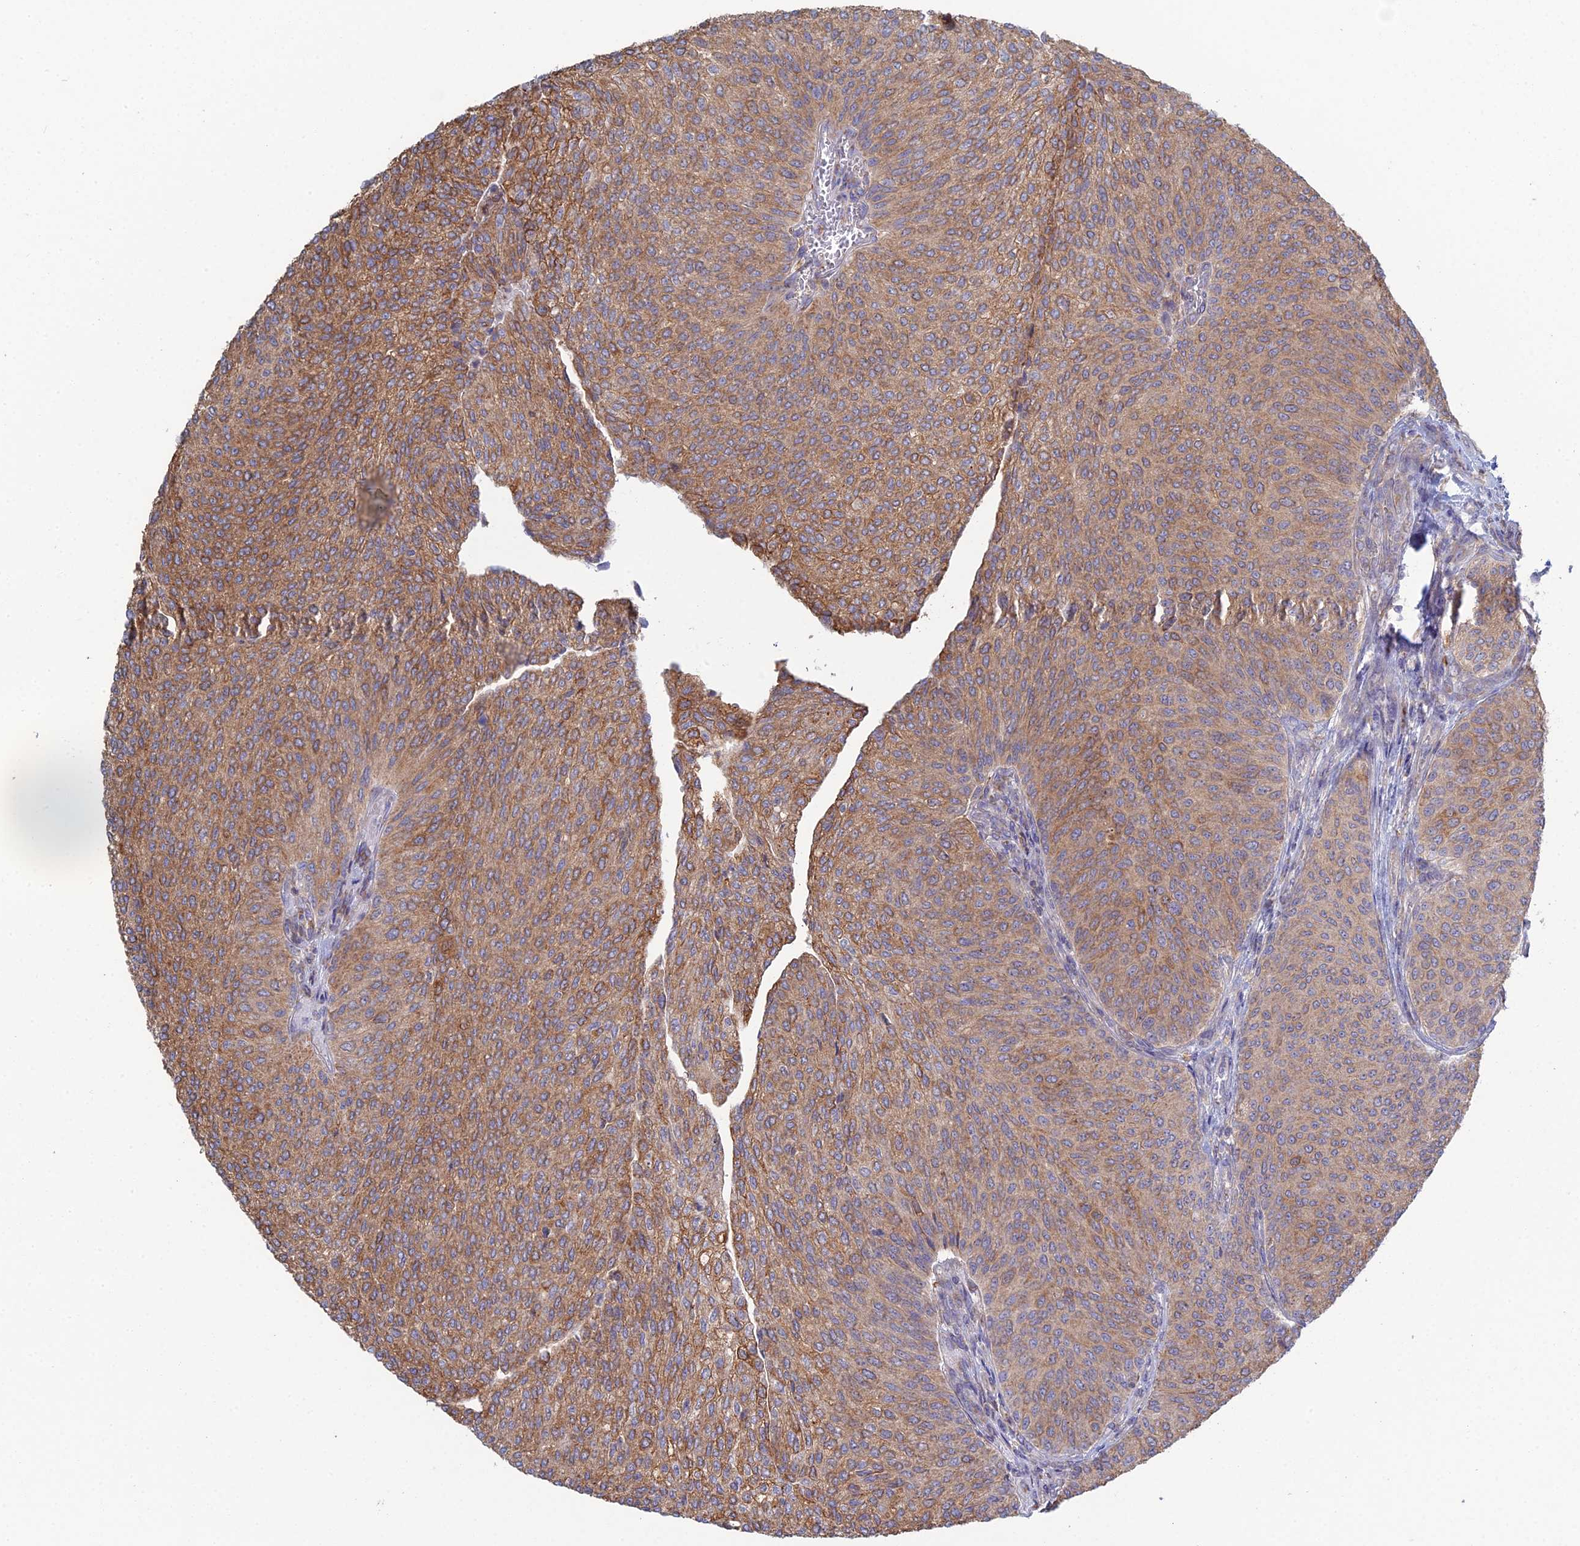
{"staining": {"intensity": "moderate", "quantity": ">75%", "location": "cytoplasmic/membranous"}, "tissue": "urothelial cancer", "cell_type": "Tumor cells", "image_type": "cancer", "snomed": [{"axis": "morphology", "description": "Urothelial carcinoma, High grade"}, {"axis": "topography", "description": "Urinary bladder"}], "caption": "DAB (3,3'-diaminobenzidine) immunohistochemical staining of urothelial cancer shows moderate cytoplasmic/membranous protein positivity in about >75% of tumor cells.", "gene": "TRAPPC6A", "patient": {"sex": "female", "age": 79}}